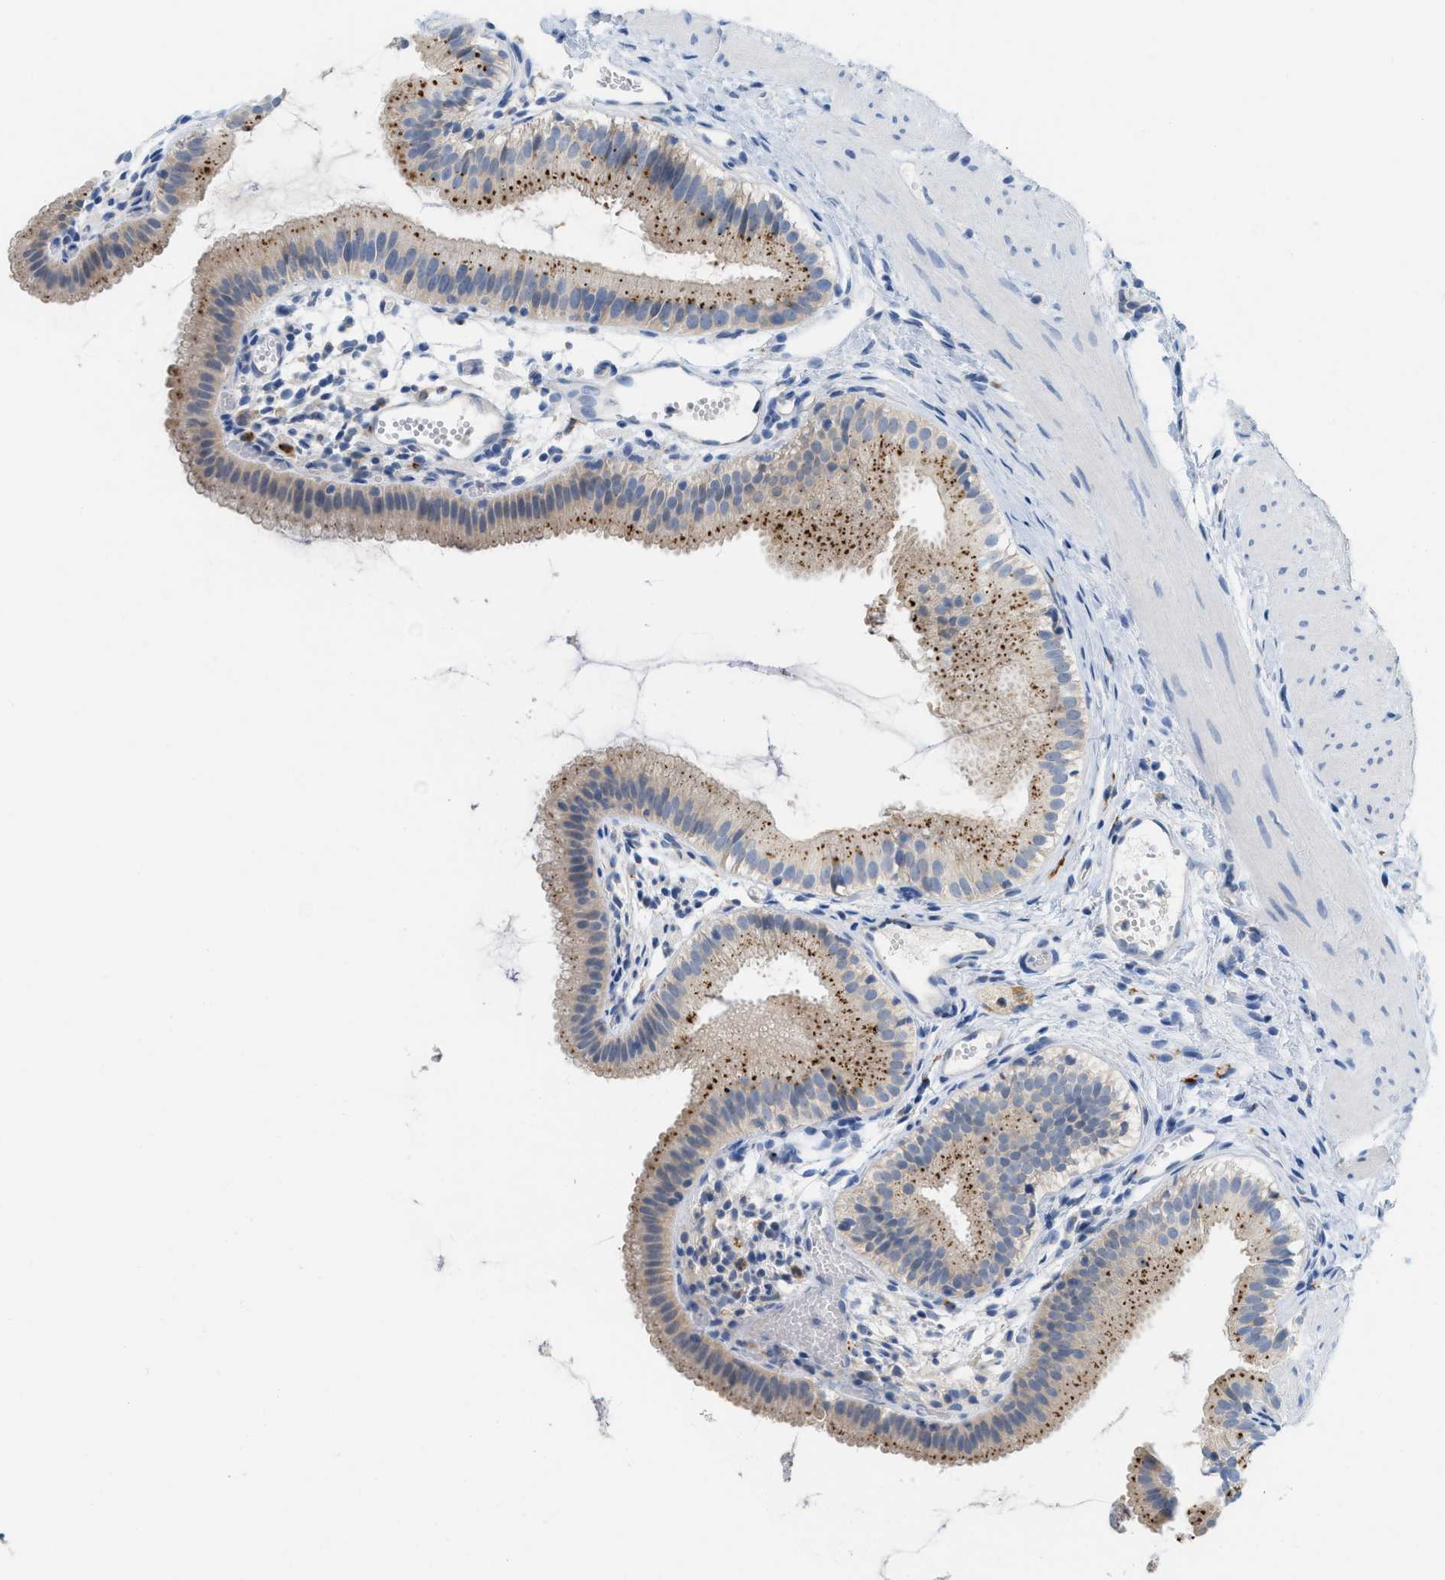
{"staining": {"intensity": "moderate", "quantity": ">75%", "location": "cytoplasmic/membranous"}, "tissue": "gallbladder", "cell_type": "Glandular cells", "image_type": "normal", "snomed": [{"axis": "morphology", "description": "Normal tissue, NOS"}, {"axis": "topography", "description": "Gallbladder"}], "caption": "This image demonstrates IHC staining of benign human gallbladder, with medium moderate cytoplasmic/membranous expression in approximately >75% of glandular cells.", "gene": "CSTB", "patient": {"sex": "female", "age": 26}}